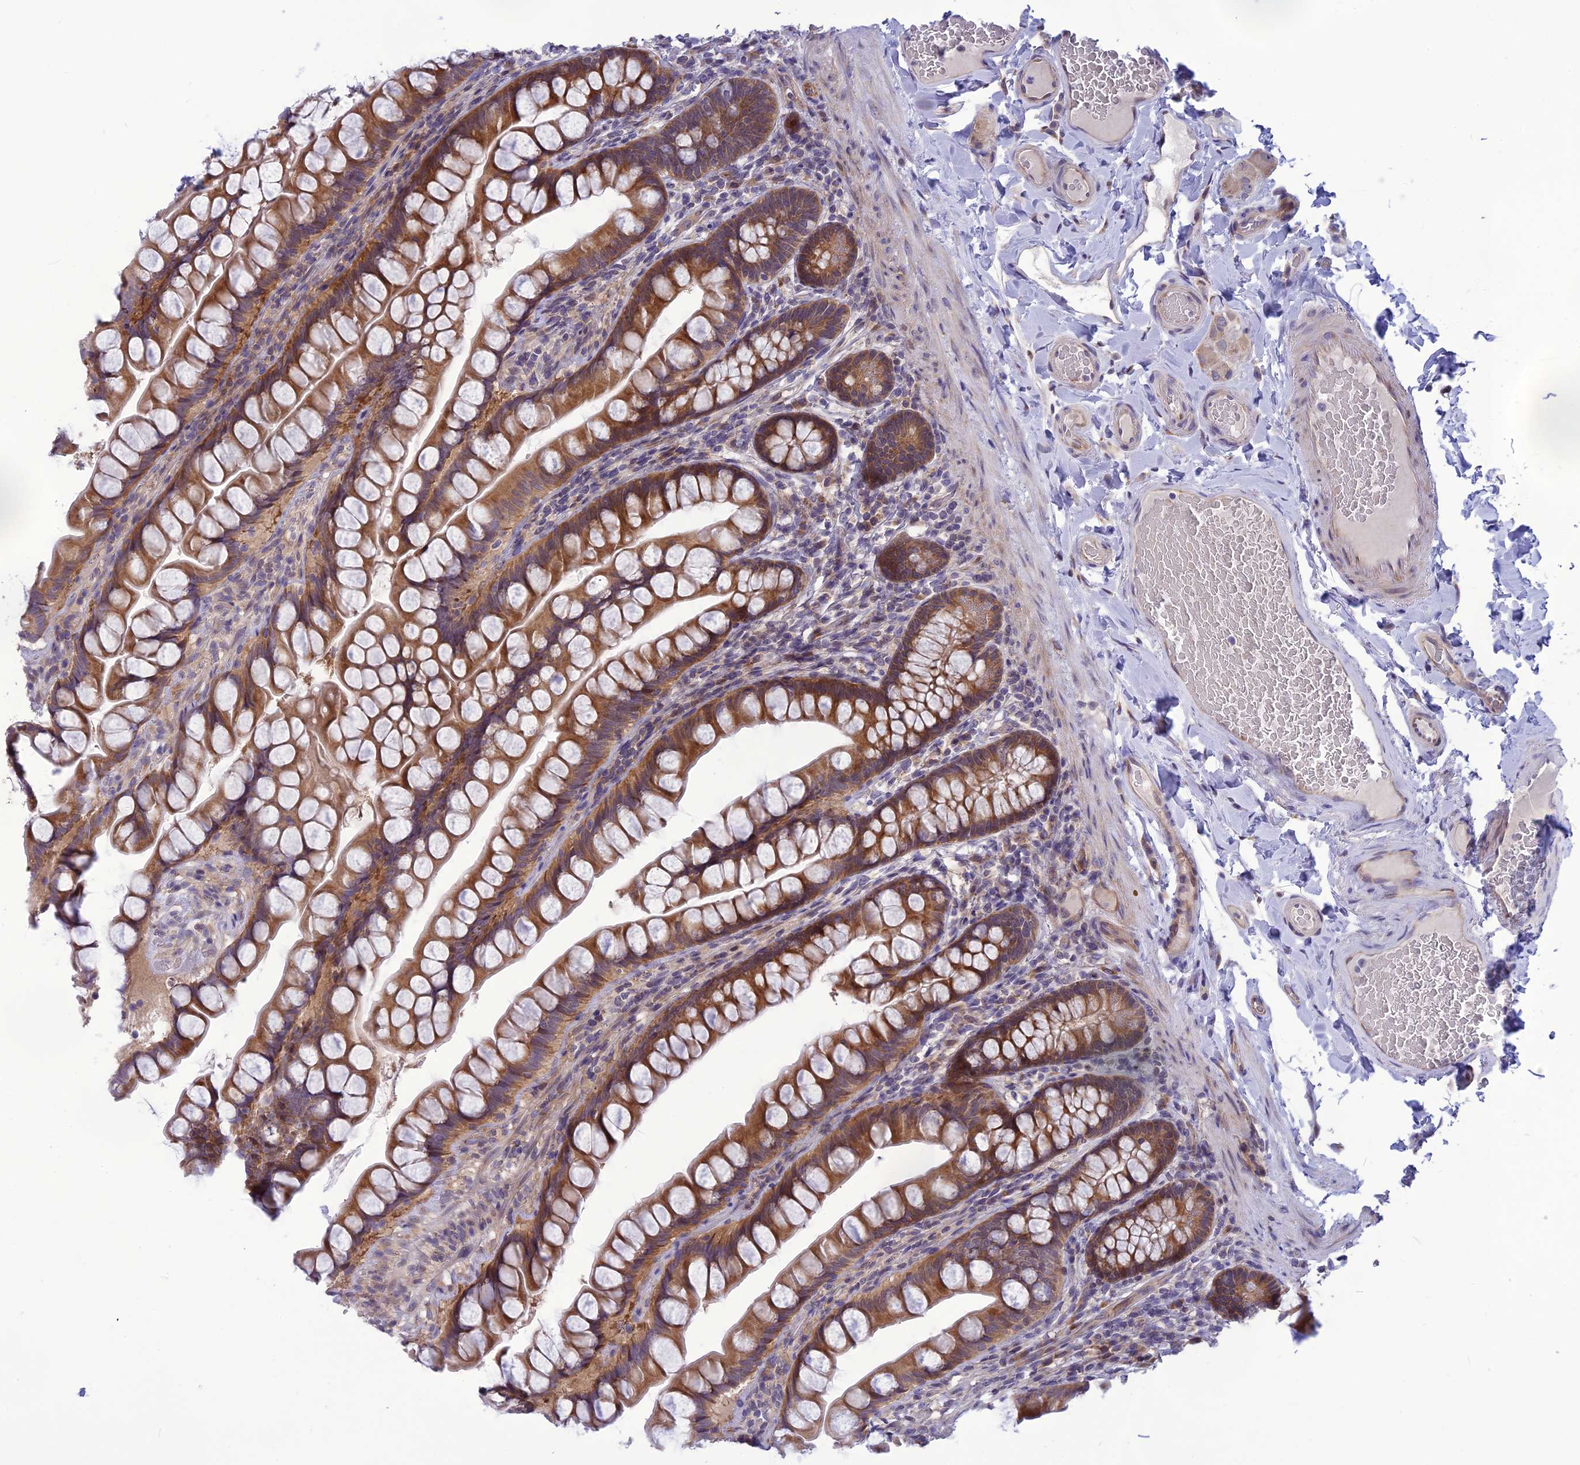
{"staining": {"intensity": "strong", "quantity": ">75%", "location": "cytoplasmic/membranous"}, "tissue": "small intestine", "cell_type": "Glandular cells", "image_type": "normal", "snomed": [{"axis": "morphology", "description": "Normal tissue, NOS"}, {"axis": "topography", "description": "Small intestine"}], "caption": "Strong cytoplasmic/membranous protein staining is seen in approximately >75% of glandular cells in small intestine. (DAB = brown stain, brightfield microscopy at high magnification).", "gene": "PSMF1", "patient": {"sex": "male", "age": 70}}